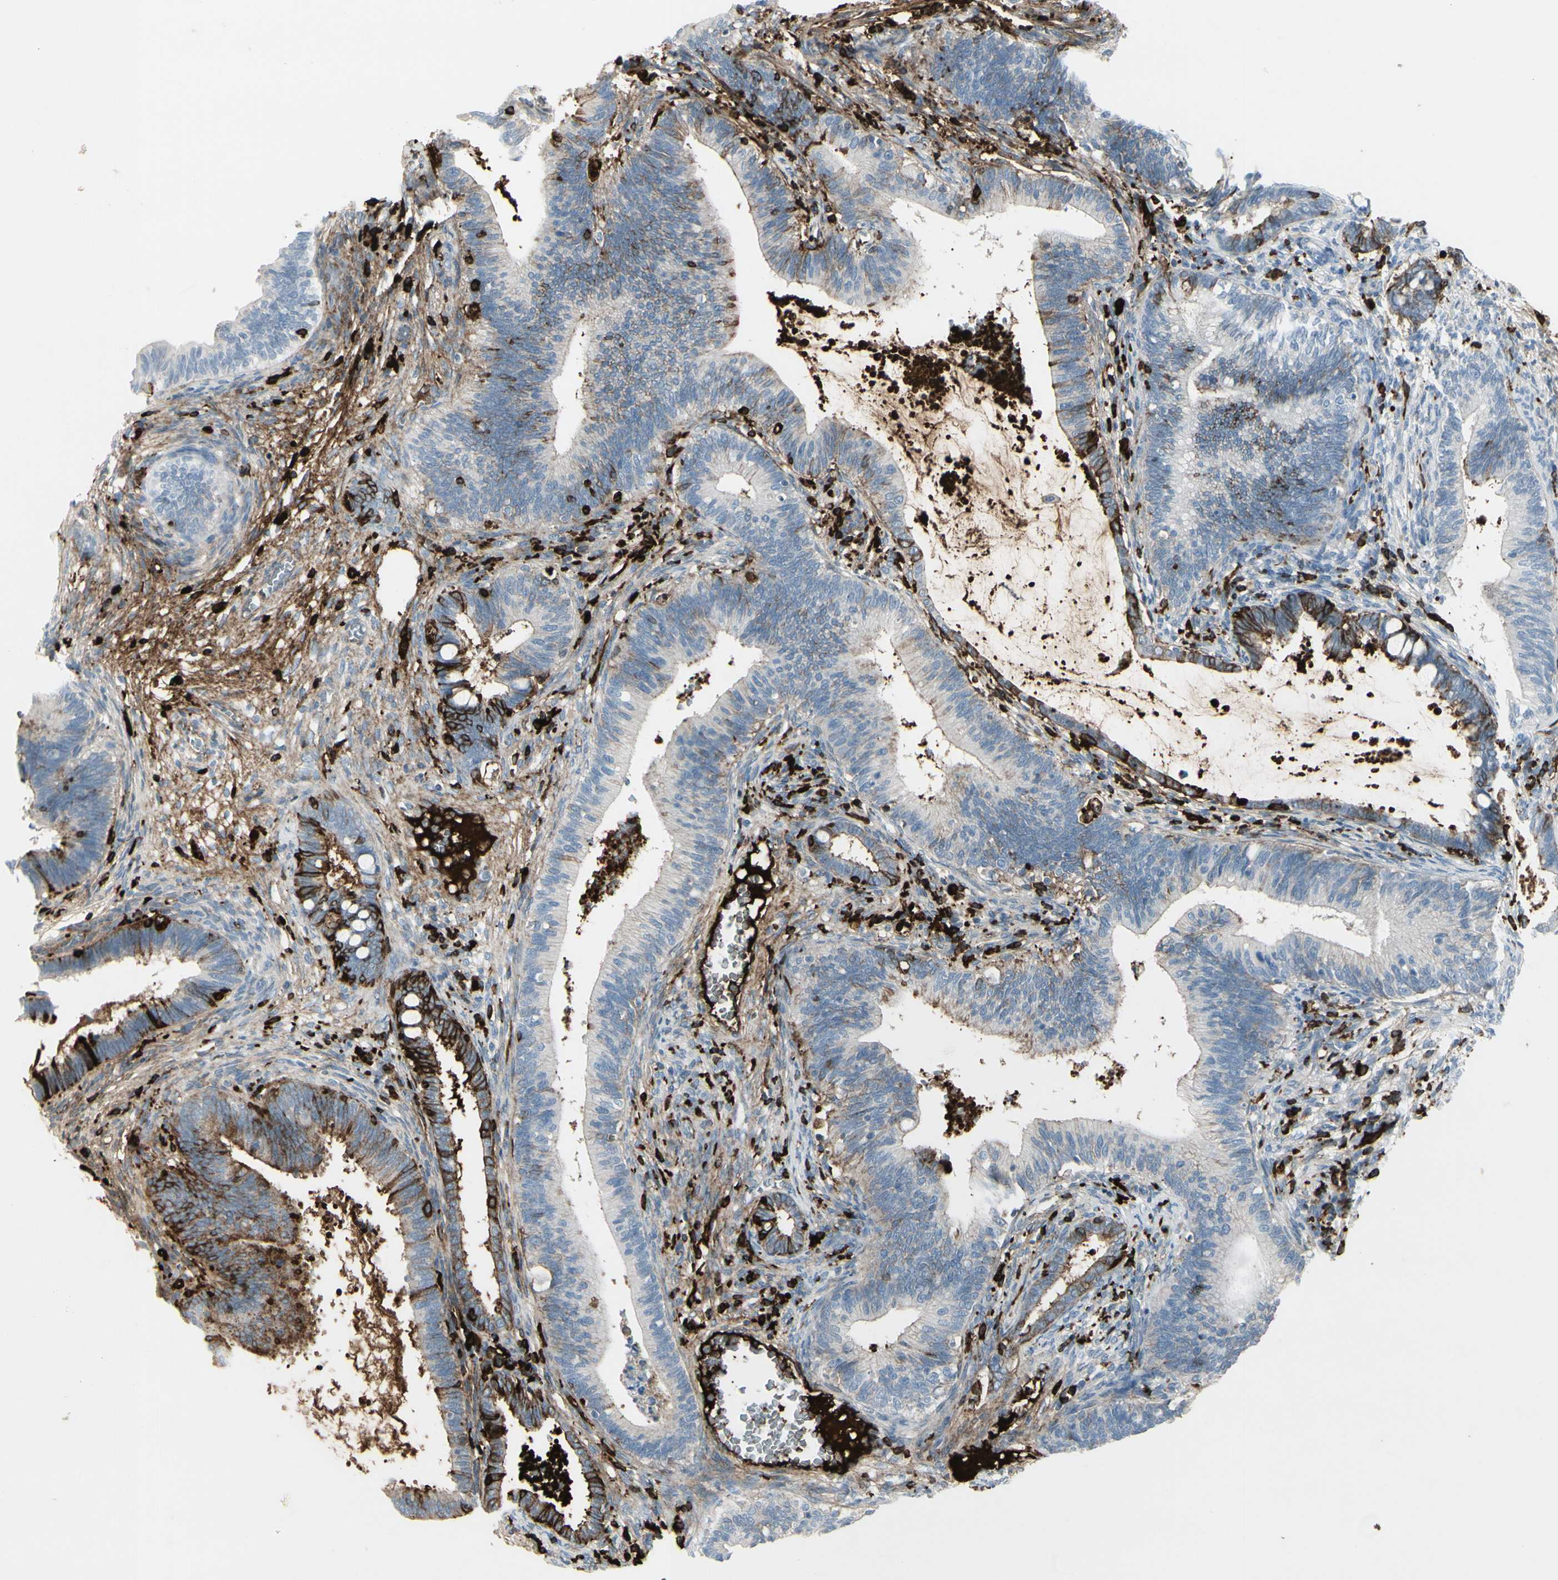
{"staining": {"intensity": "strong", "quantity": "25%-75%", "location": "cytoplasmic/membranous"}, "tissue": "cervical cancer", "cell_type": "Tumor cells", "image_type": "cancer", "snomed": [{"axis": "morphology", "description": "Adenocarcinoma, NOS"}, {"axis": "topography", "description": "Cervix"}], "caption": "Immunohistochemistry image of human cervical cancer (adenocarcinoma) stained for a protein (brown), which demonstrates high levels of strong cytoplasmic/membranous expression in about 25%-75% of tumor cells.", "gene": "IGHG1", "patient": {"sex": "female", "age": 44}}